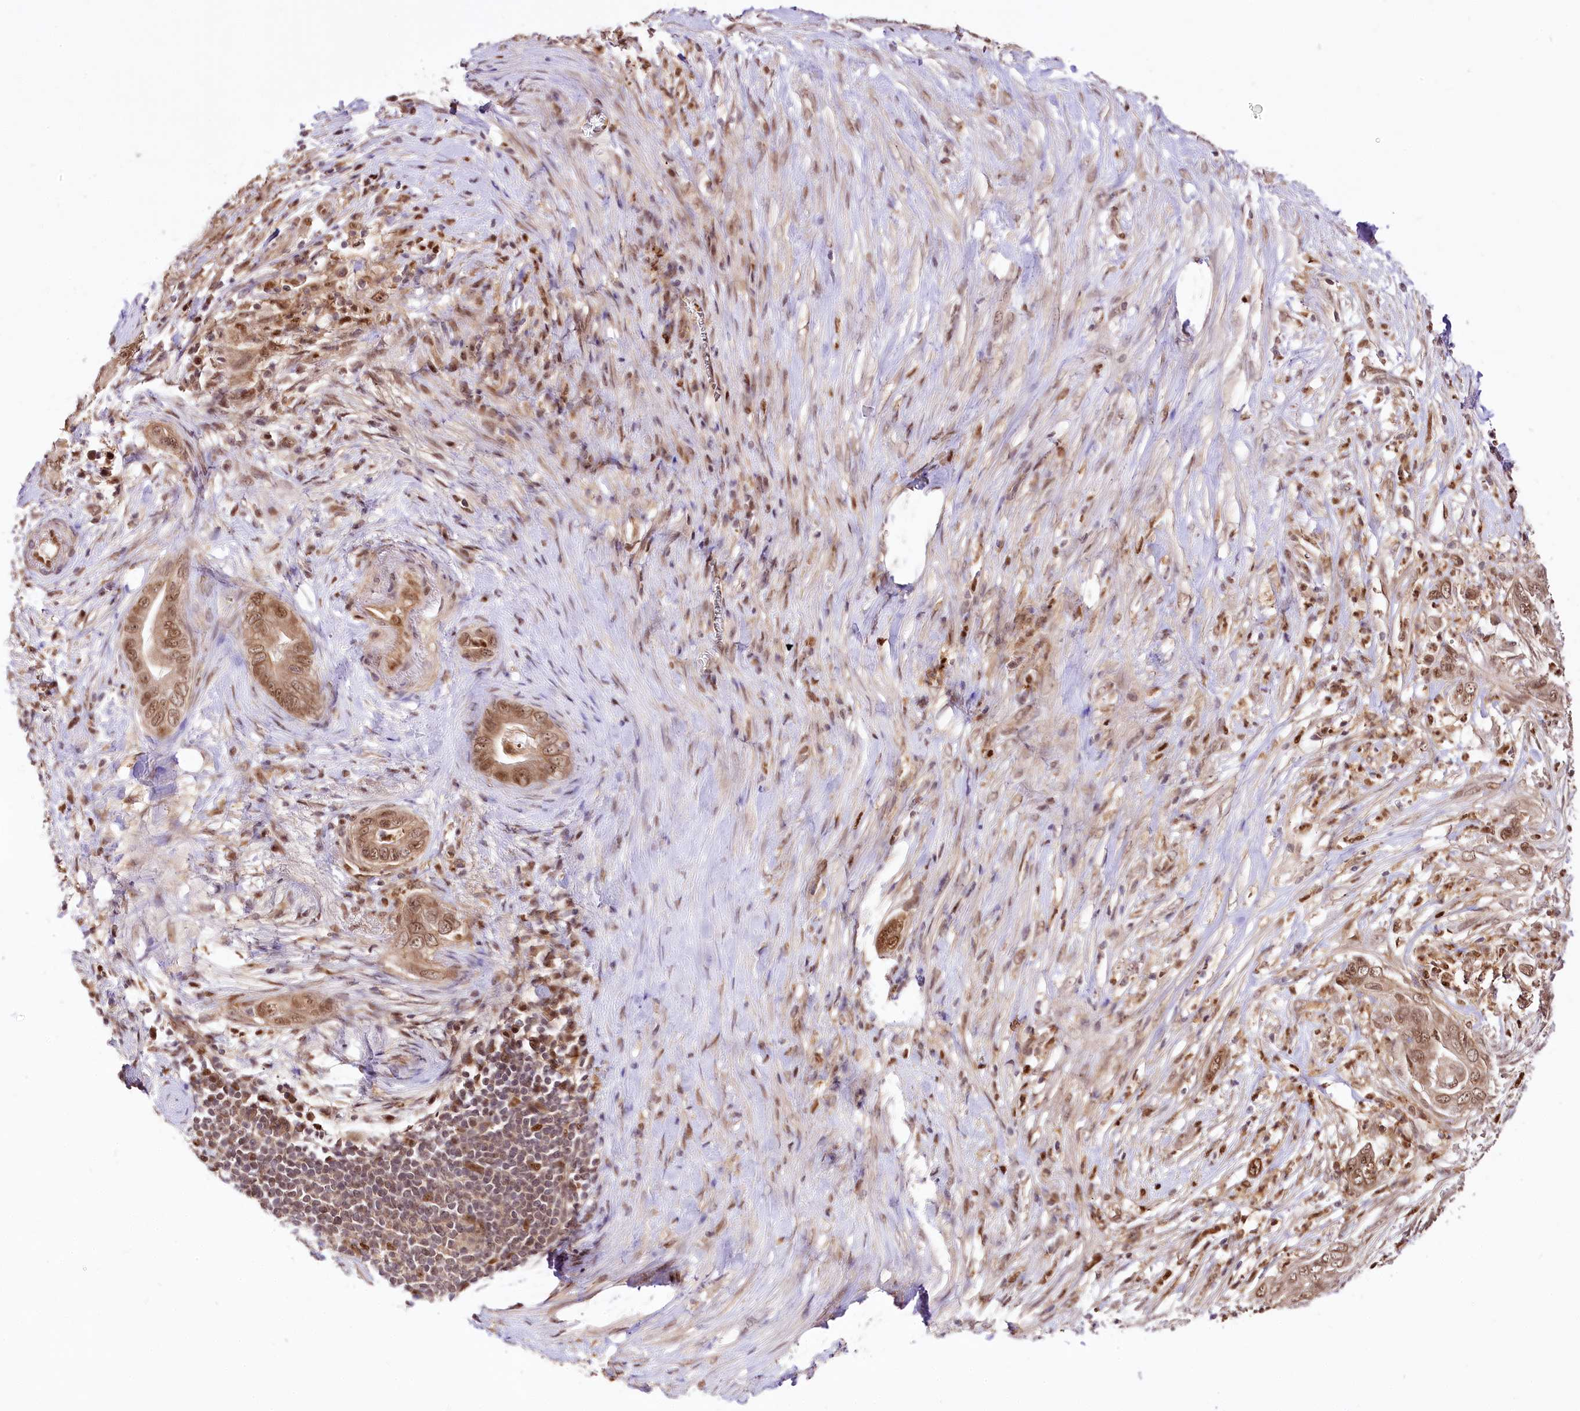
{"staining": {"intensity": "moderate", "quantity": ">75%", "location": "nuclear"}, "tissue": "pancreatic cancer", "cell_type": "Tumor cells", "image_type": "cancer", "snomed": [{"axis": "morphology", "description": "Adenocarcinoma, NOS"}, {"axis": "topography", "description": "Pancreas"}], "caption": "Immunohistochemical staining of human pancreatic adenocarcinoma exhibits moderate nuclear protein positivity in about >75% of tumor cells.", "gene": "GNL3L", "patient": {"sex": "male", "age": 75}}